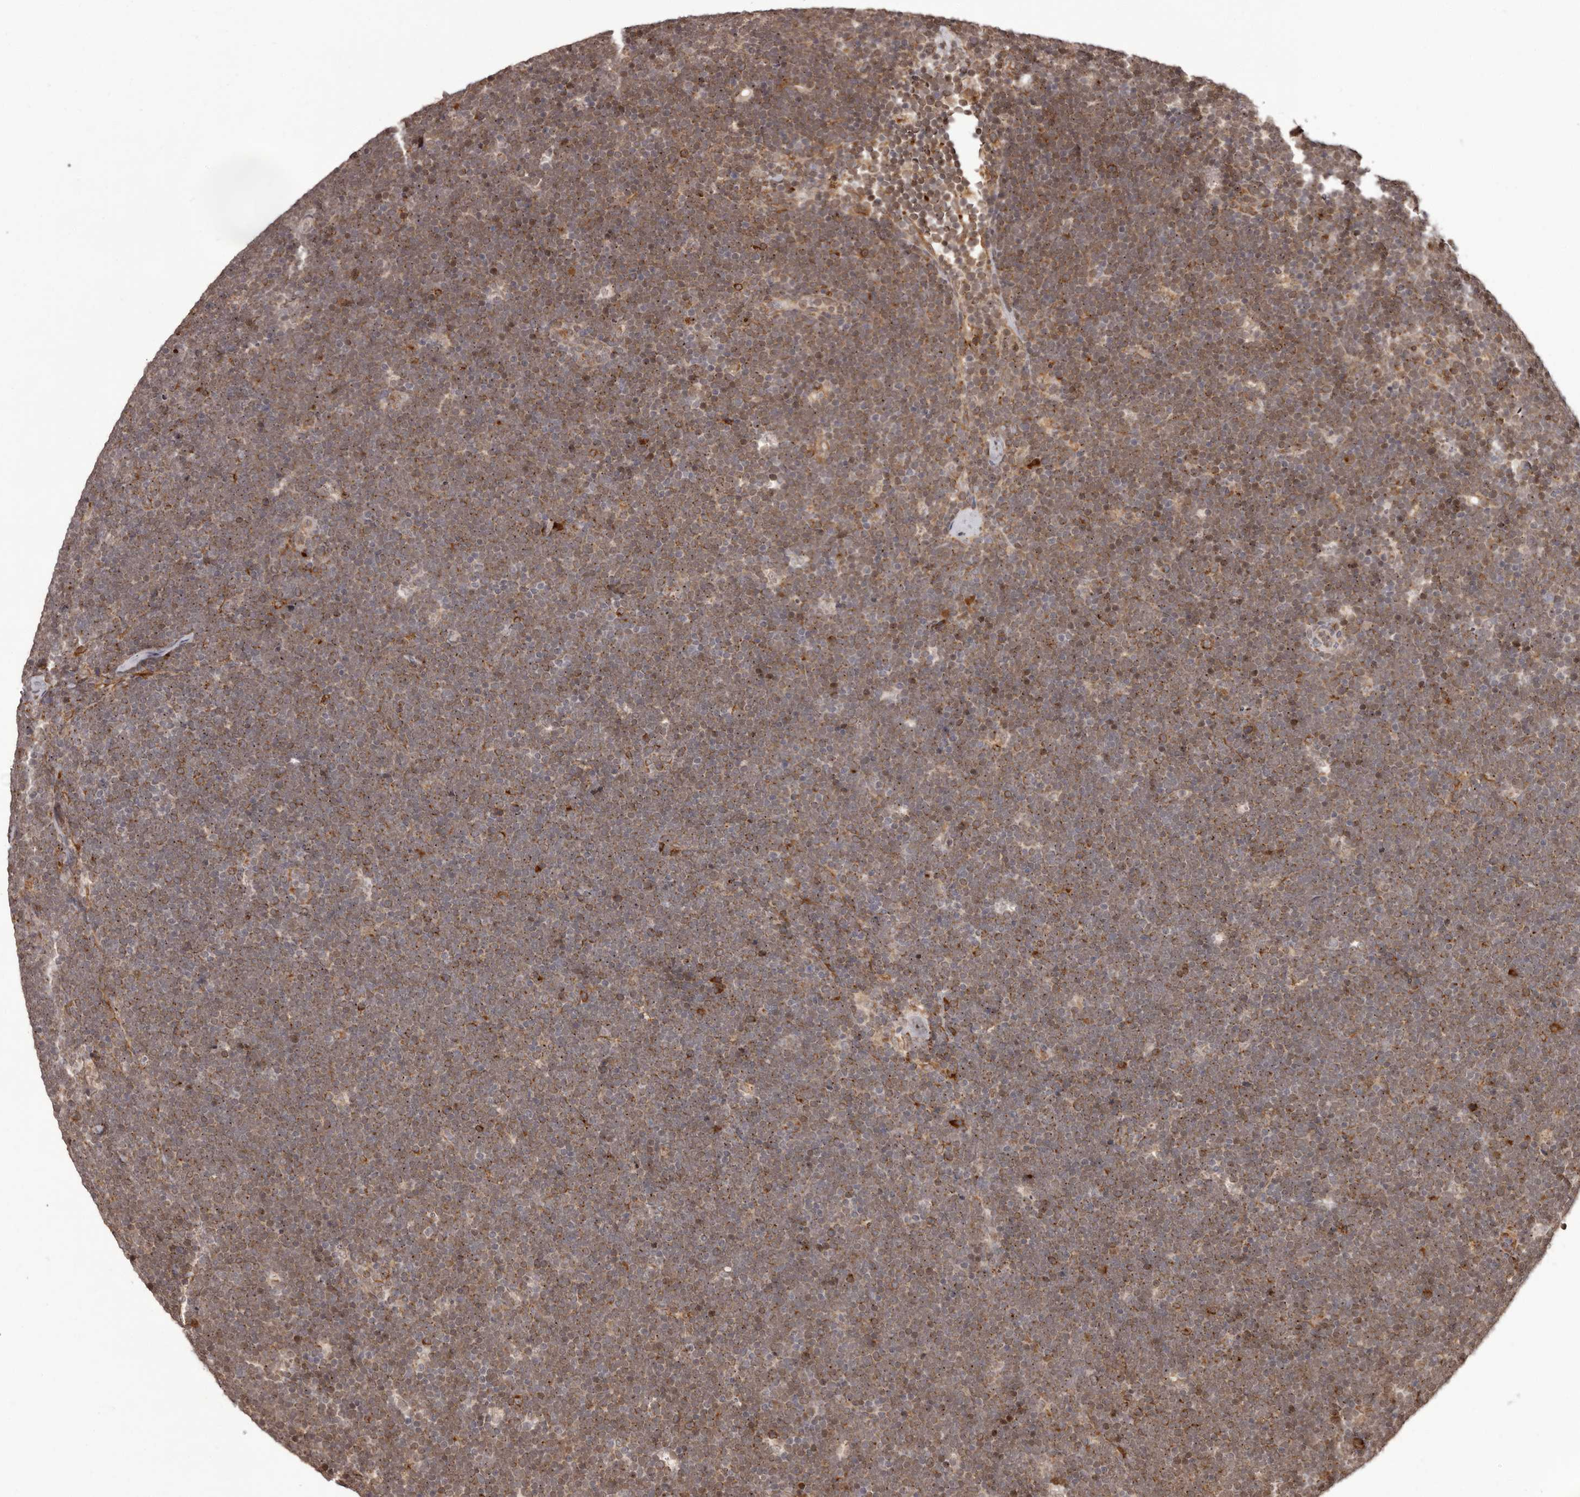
{"staining": {"intensity": "moderate", "quantity": ">75%", "location": "cytoplasmic/membranous,nuclear"}, "tissue": "lymphoma", "cell_type": "Tumor cells", "image_type": "cancer", "snomed": [{"axis": "morphology", "description": "Malignant lymphoma, non-Hodgkin's type, High grade"}, {"axis": "topography", "description": "Lymph node"}], "caption": "This is an image of immunohistochemistry staining of lymphoma, which shows moderate staining in the cytoplasmic/membranous and nuclear of tumor cells.", "gene": "IL32", "patient": {"sex": "male", "age": 13}}